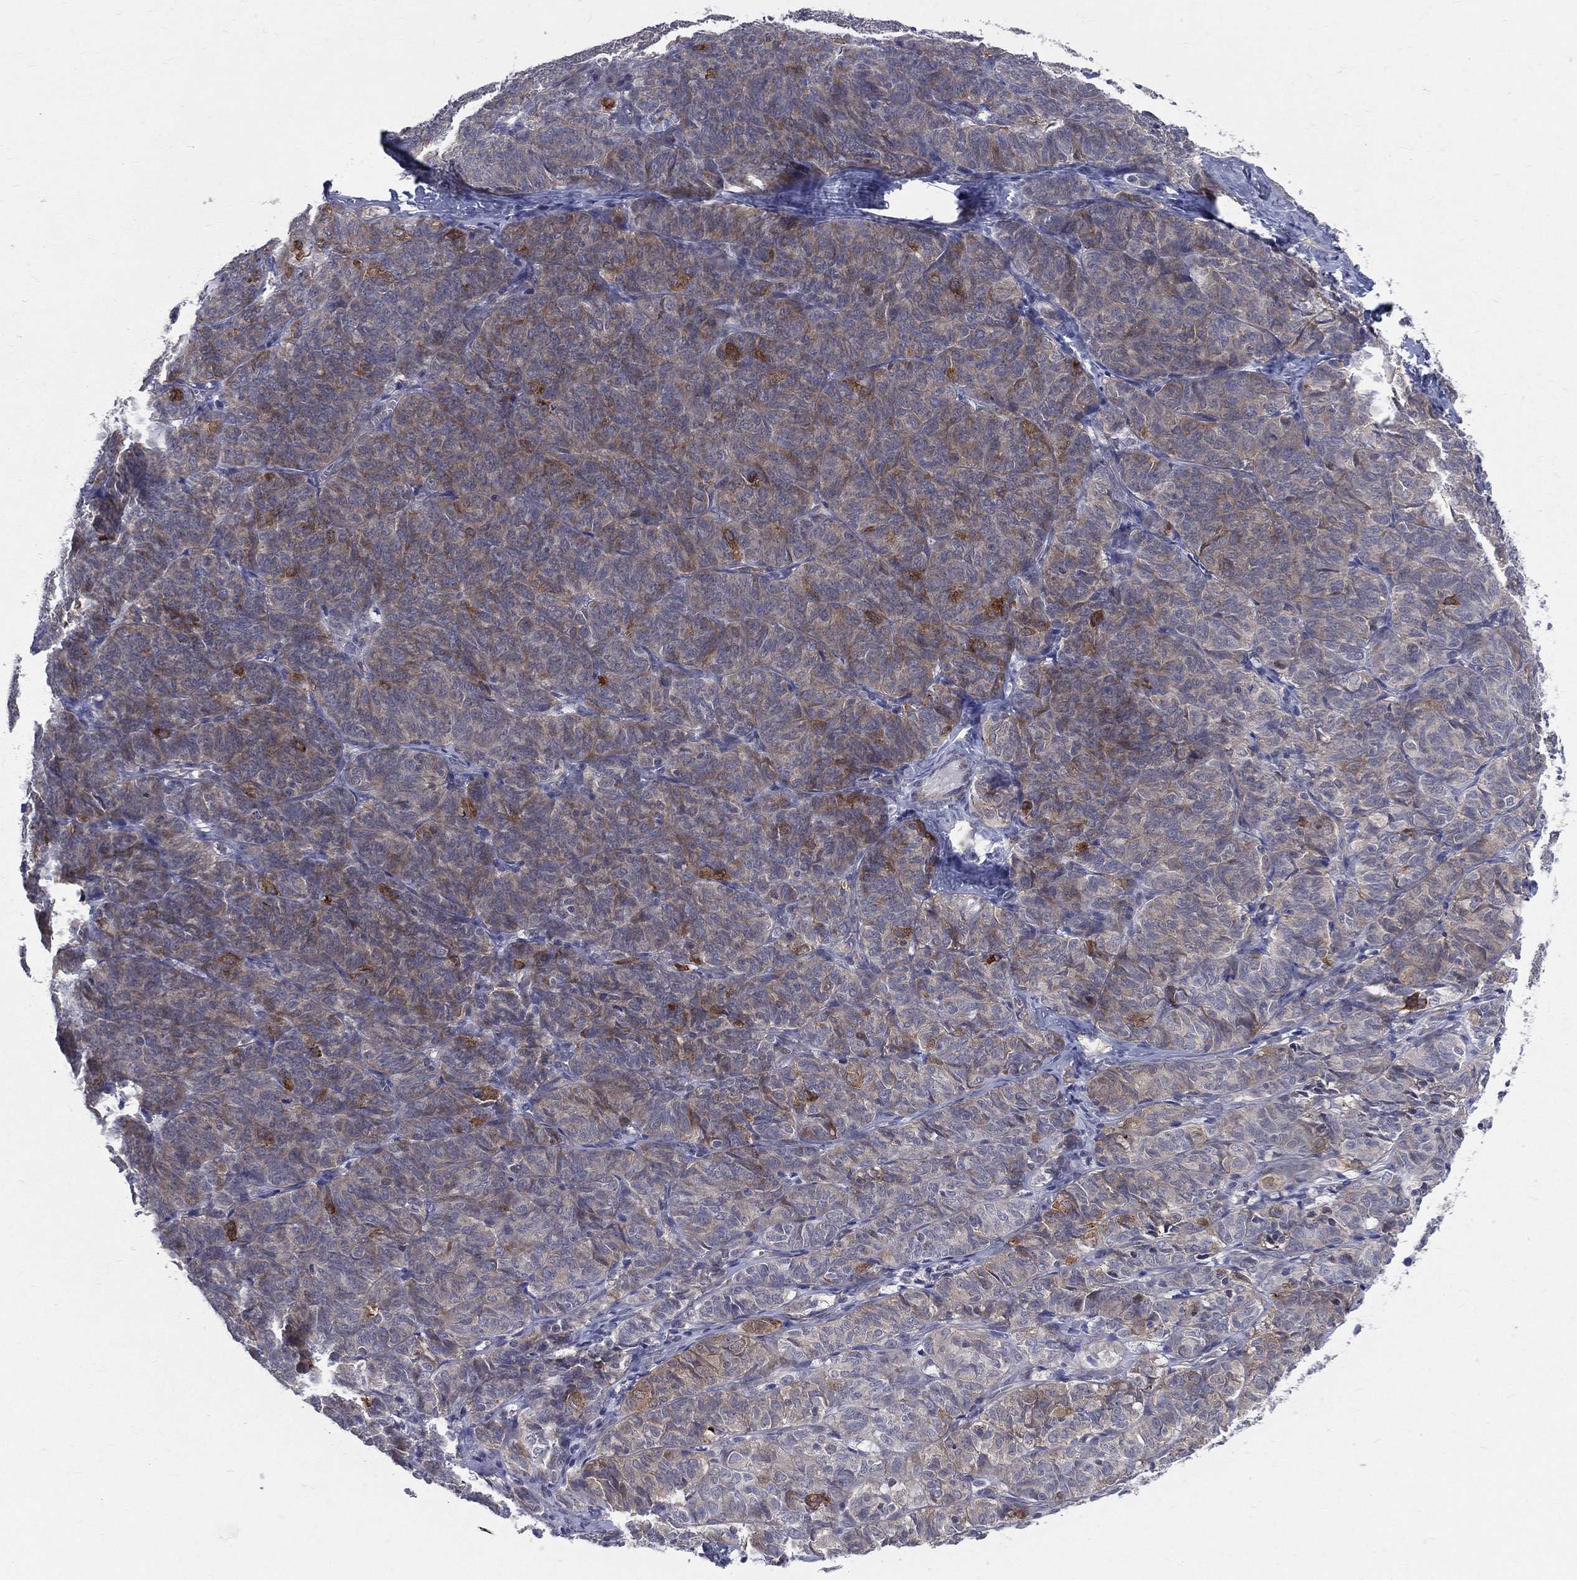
{"staining": {"intensity": "moderate", "quantity": "<25%", "location": "cytoplasmic/membranous"}, "tissue": "ovarian cancer", "cell_type": "Tumor cells", "image_type": "cancer", "snomed": [{"axis": "morphology", "description": "Carcinoma, endometroid"}, {"axis": "topography", "description": "Ovary"}], "caption": "Tumor cells exhibit moderate cytoplasmic/membranous positivity in about <25% of cells in endometroid carcinoma (ovarian).", "gene": "POMZP3", "patient": {"sex": "female", "age": 80}}